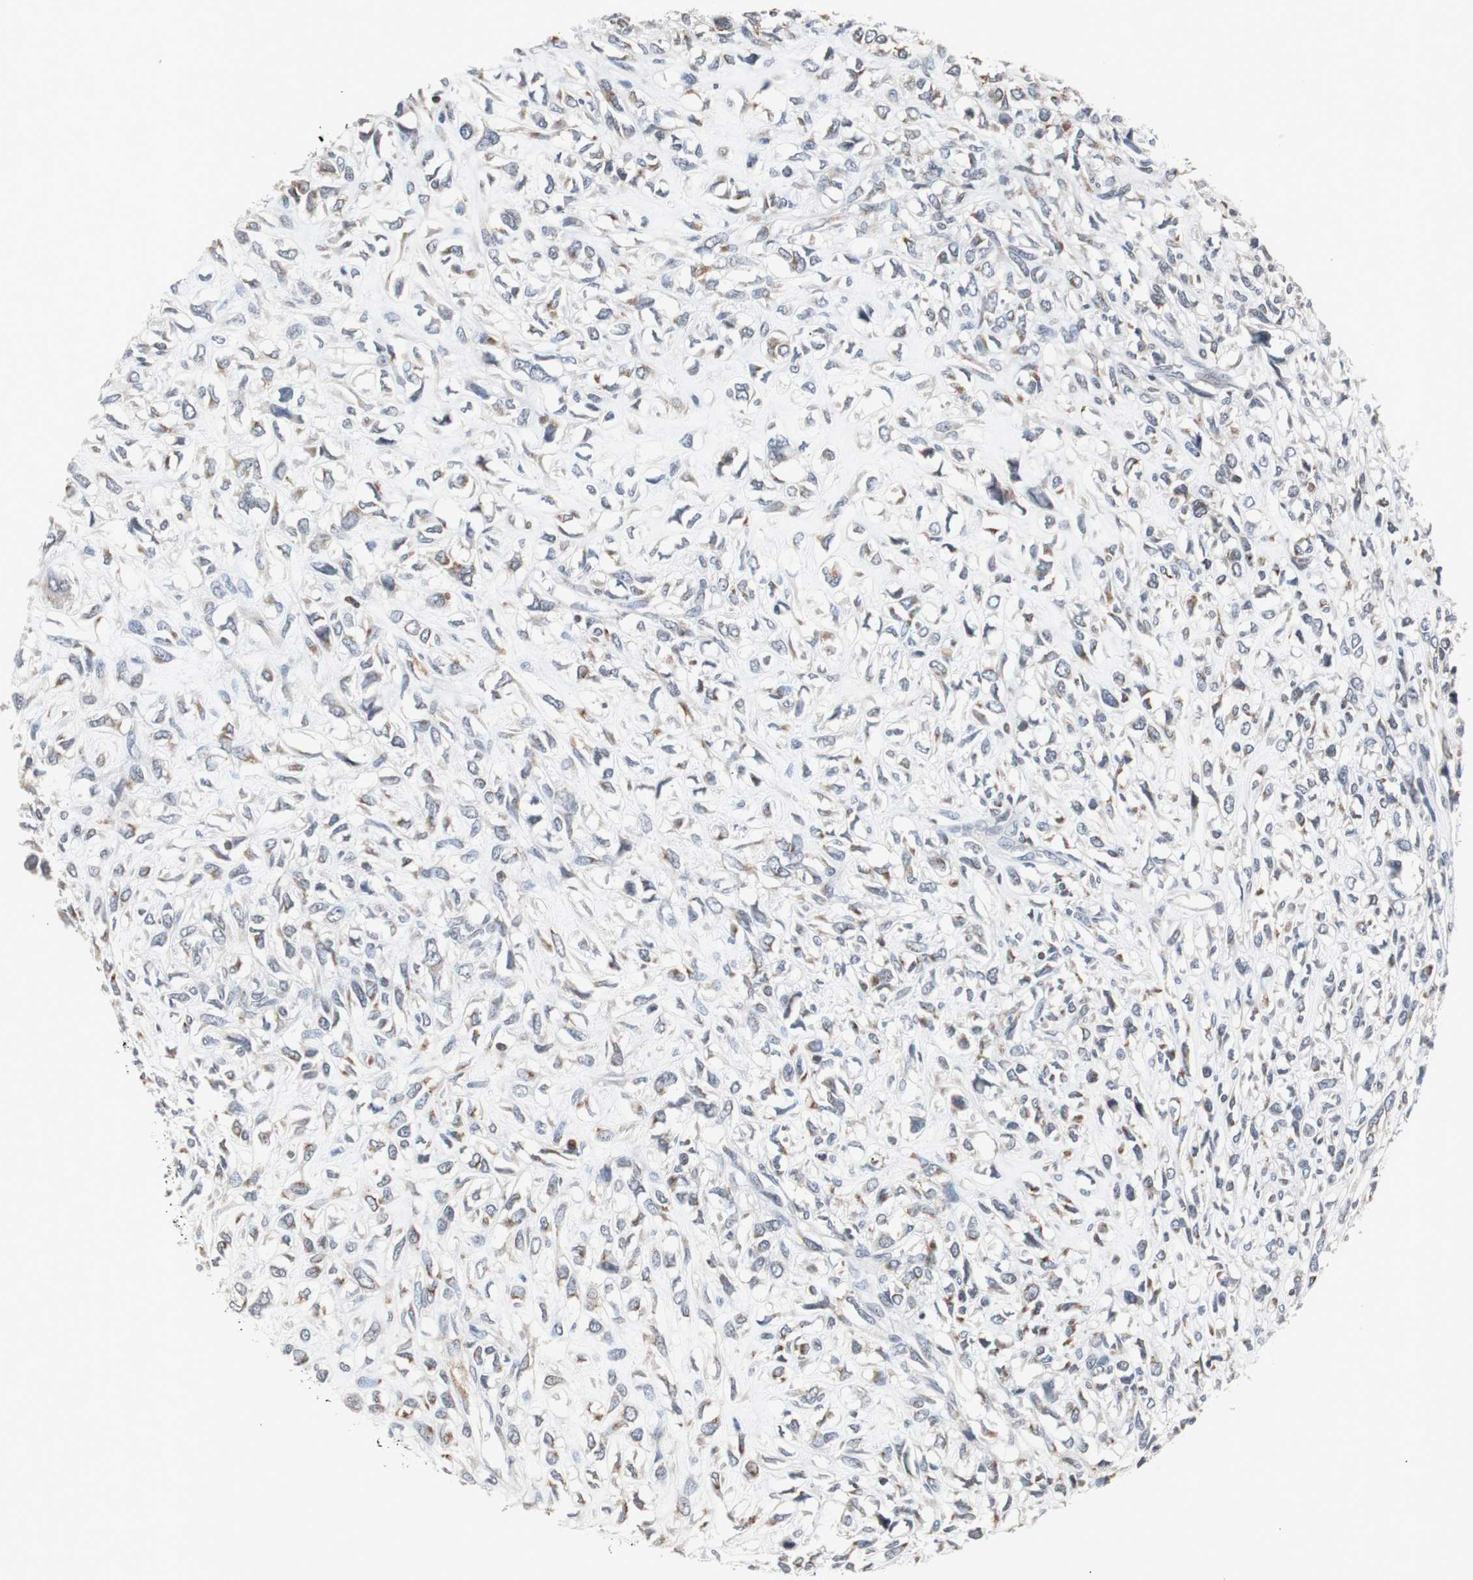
{"staining": {"intensity": "moderate", "quantity": "<25%", "location": "cytoplasmic/membranous"}, "tissue": "head and neck cancer", "cell_type": "Tumor cells", "image_type": "cancer", "snomed": [{"axis": "morphology", "description": "Necrosis, NOS"}, {"axis": "morphology", "description": "Neoplasm, malignant, NOS"}, {"axis": "topography", "description": "Salivary gland"}, {"axis": "topography", "description": "Head-Neck"}], "caption": "This photomicrograph demonstrates IHC staining of head and neck cancer (neoplasm (malignant)), with low moderate cytoplasmic/membranous staining in about <25% of tumor cells.", "gene": "ZNF396", "patient": {"sex": "male", "age": 43}}